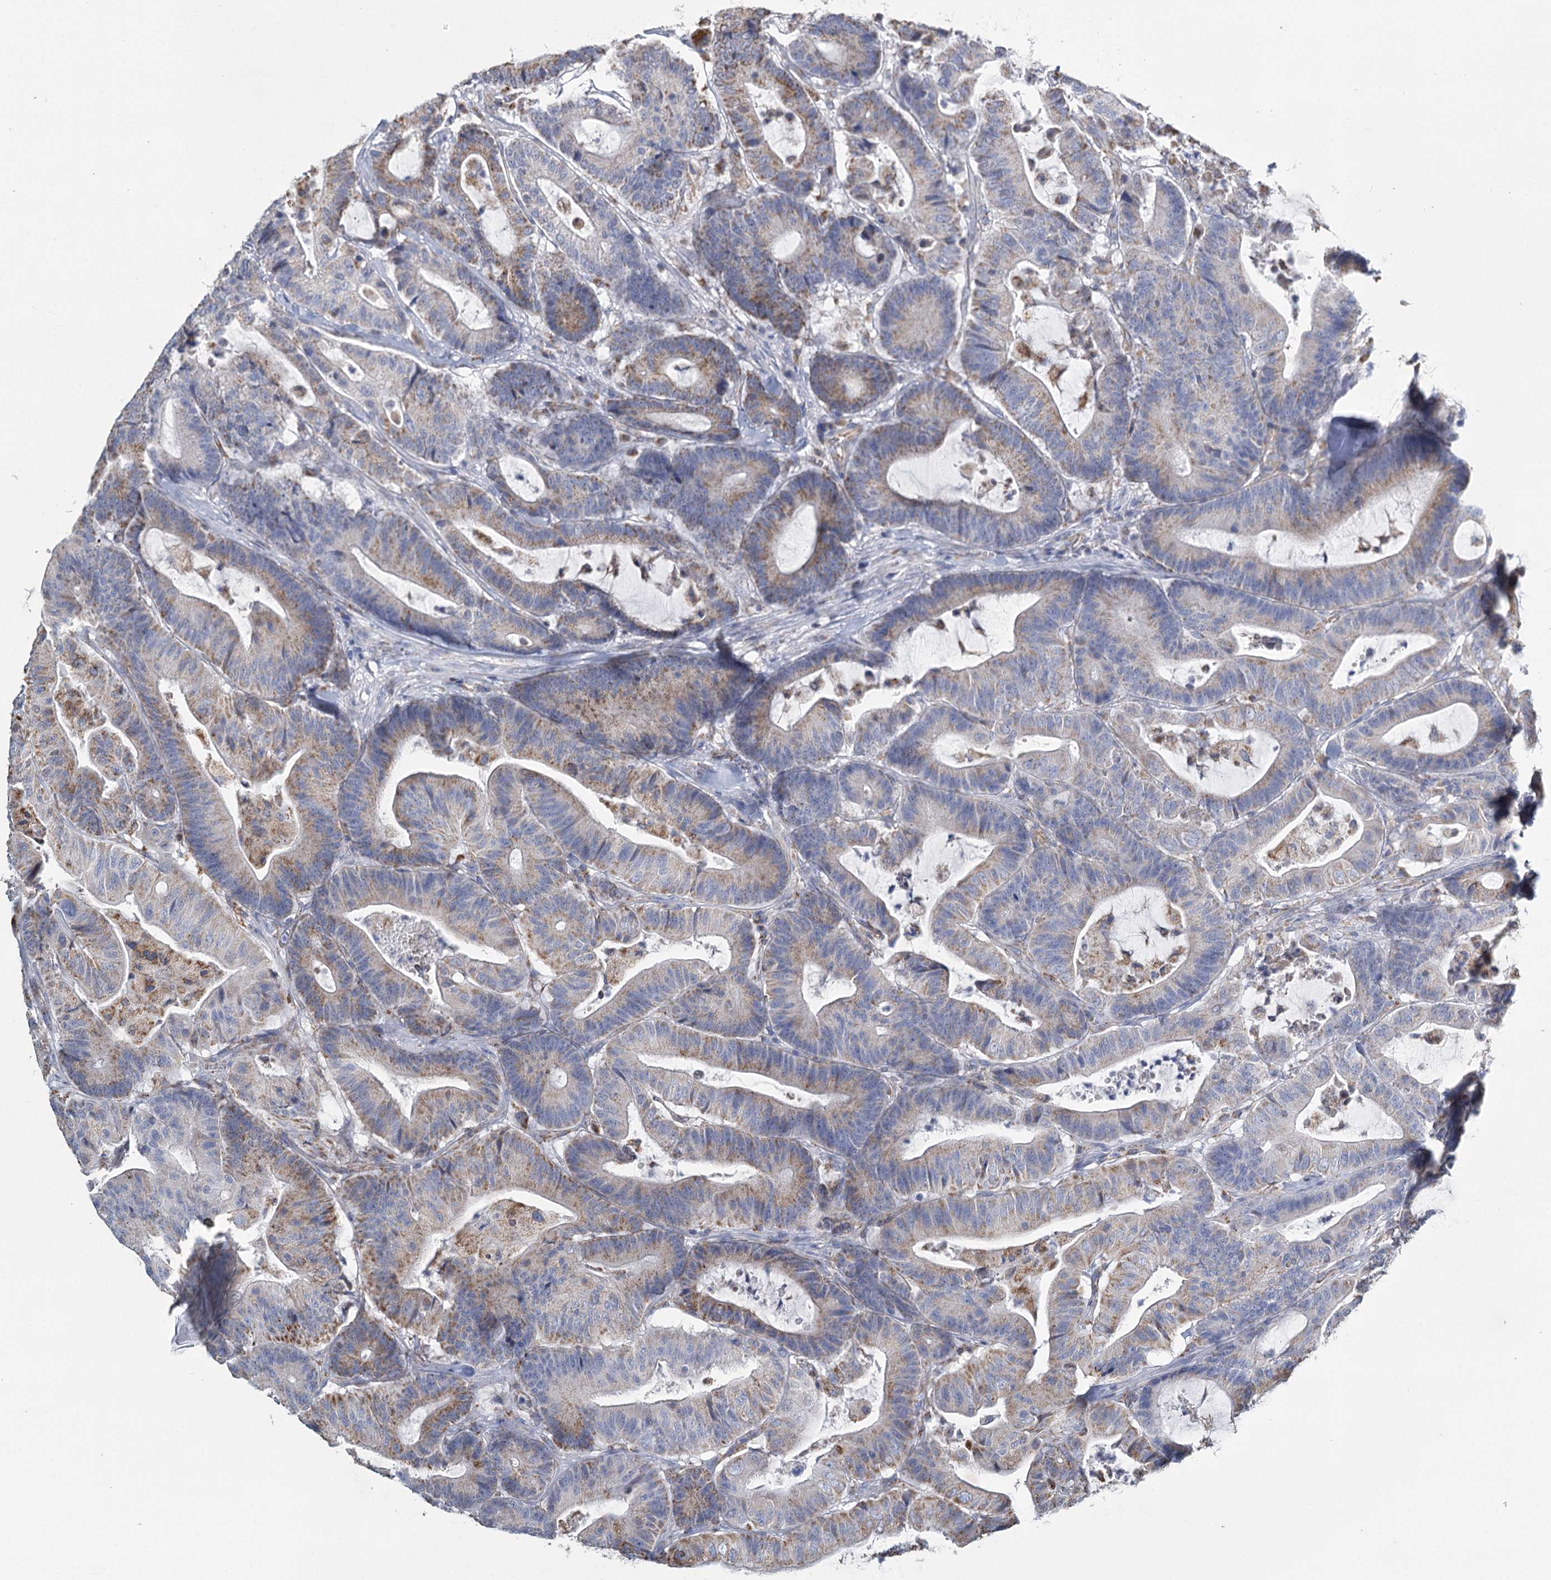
{"staining": {"intensity": "moderate", "quantity": "25%-75%", "location": "cytoplasmic/membranous"}, "tissue": "colorectal cancer", "cell_type": "Tumor cells", "image_type": "cancer", "snomed": [{"axis": "morphology", "description": "Adenocarcinoma, NOS"}, {"axis": "topography", "description": "Colon"}], "caption": "The immunohistochemical stain shows moderate cytoplasmic/membranous expression in tumor cells of colorectal adenocarcinoma tissue. (Brightfield microscopy of DAB IHC at high magnification).", "gene": "MRPL44", "patient": {"sex": "female", "age": 84}}